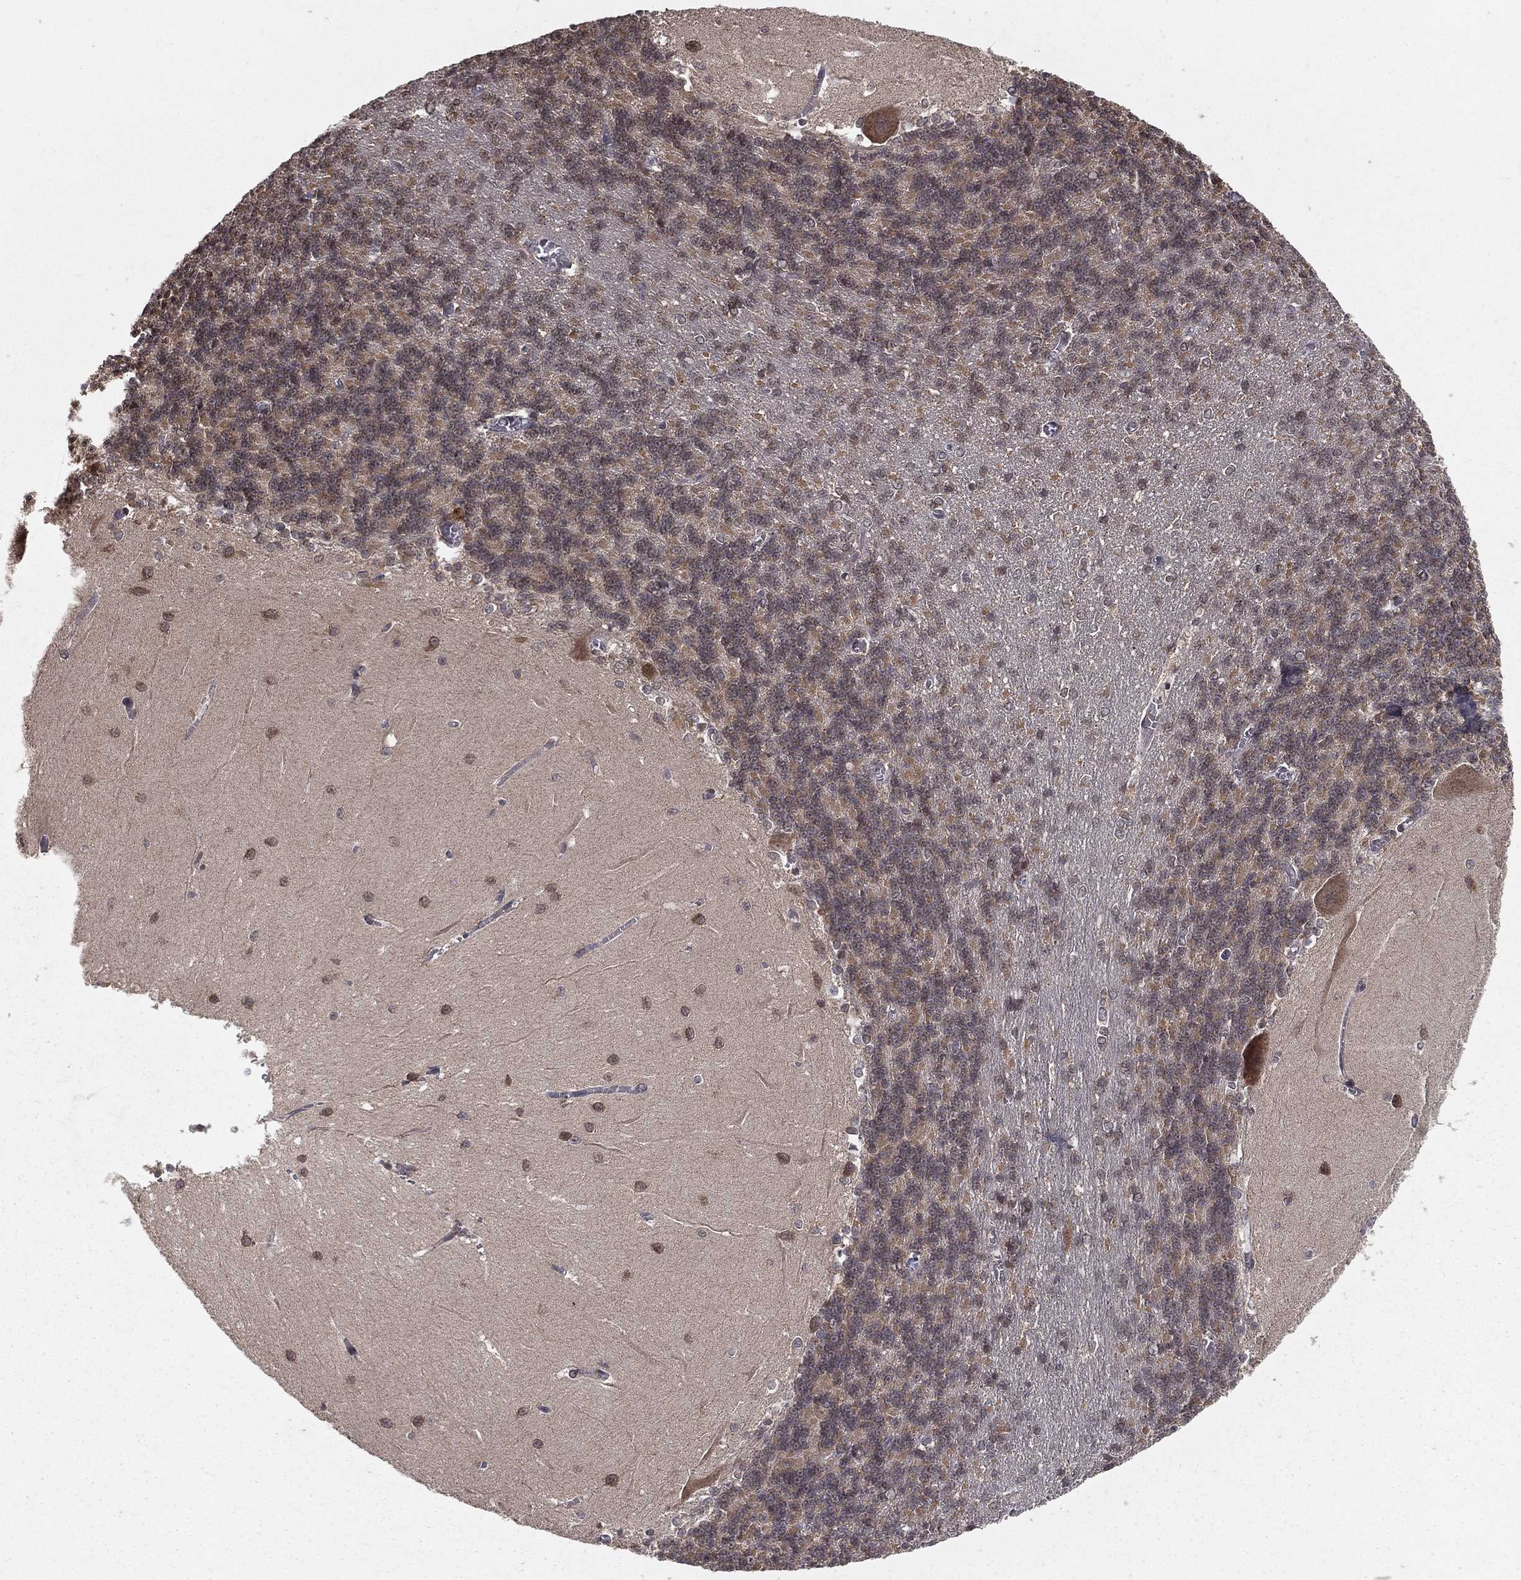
{"staining": {"intensity": "negative", "quantity": "none", "location": "none"}, "tissue": "cerebellum", "cell_type": "Cells in granular layer", "image_type": "normal", "snomed": [{"axis": "morphology", "description": "Normal tissue, NOS"}, {"axis": "topography", "description": "Cerebellum"}], "caption": "Cells in granular layer show no significant protein positivity in normal cerebellum. The staining was performed using DAB to visualize the protein expression in brown, while the nuclei were stained in blue with hematoxylin (Magnification: 20x).", "gene": "ZDHHC15", "patient": {"sex": "male", "age": 37}}